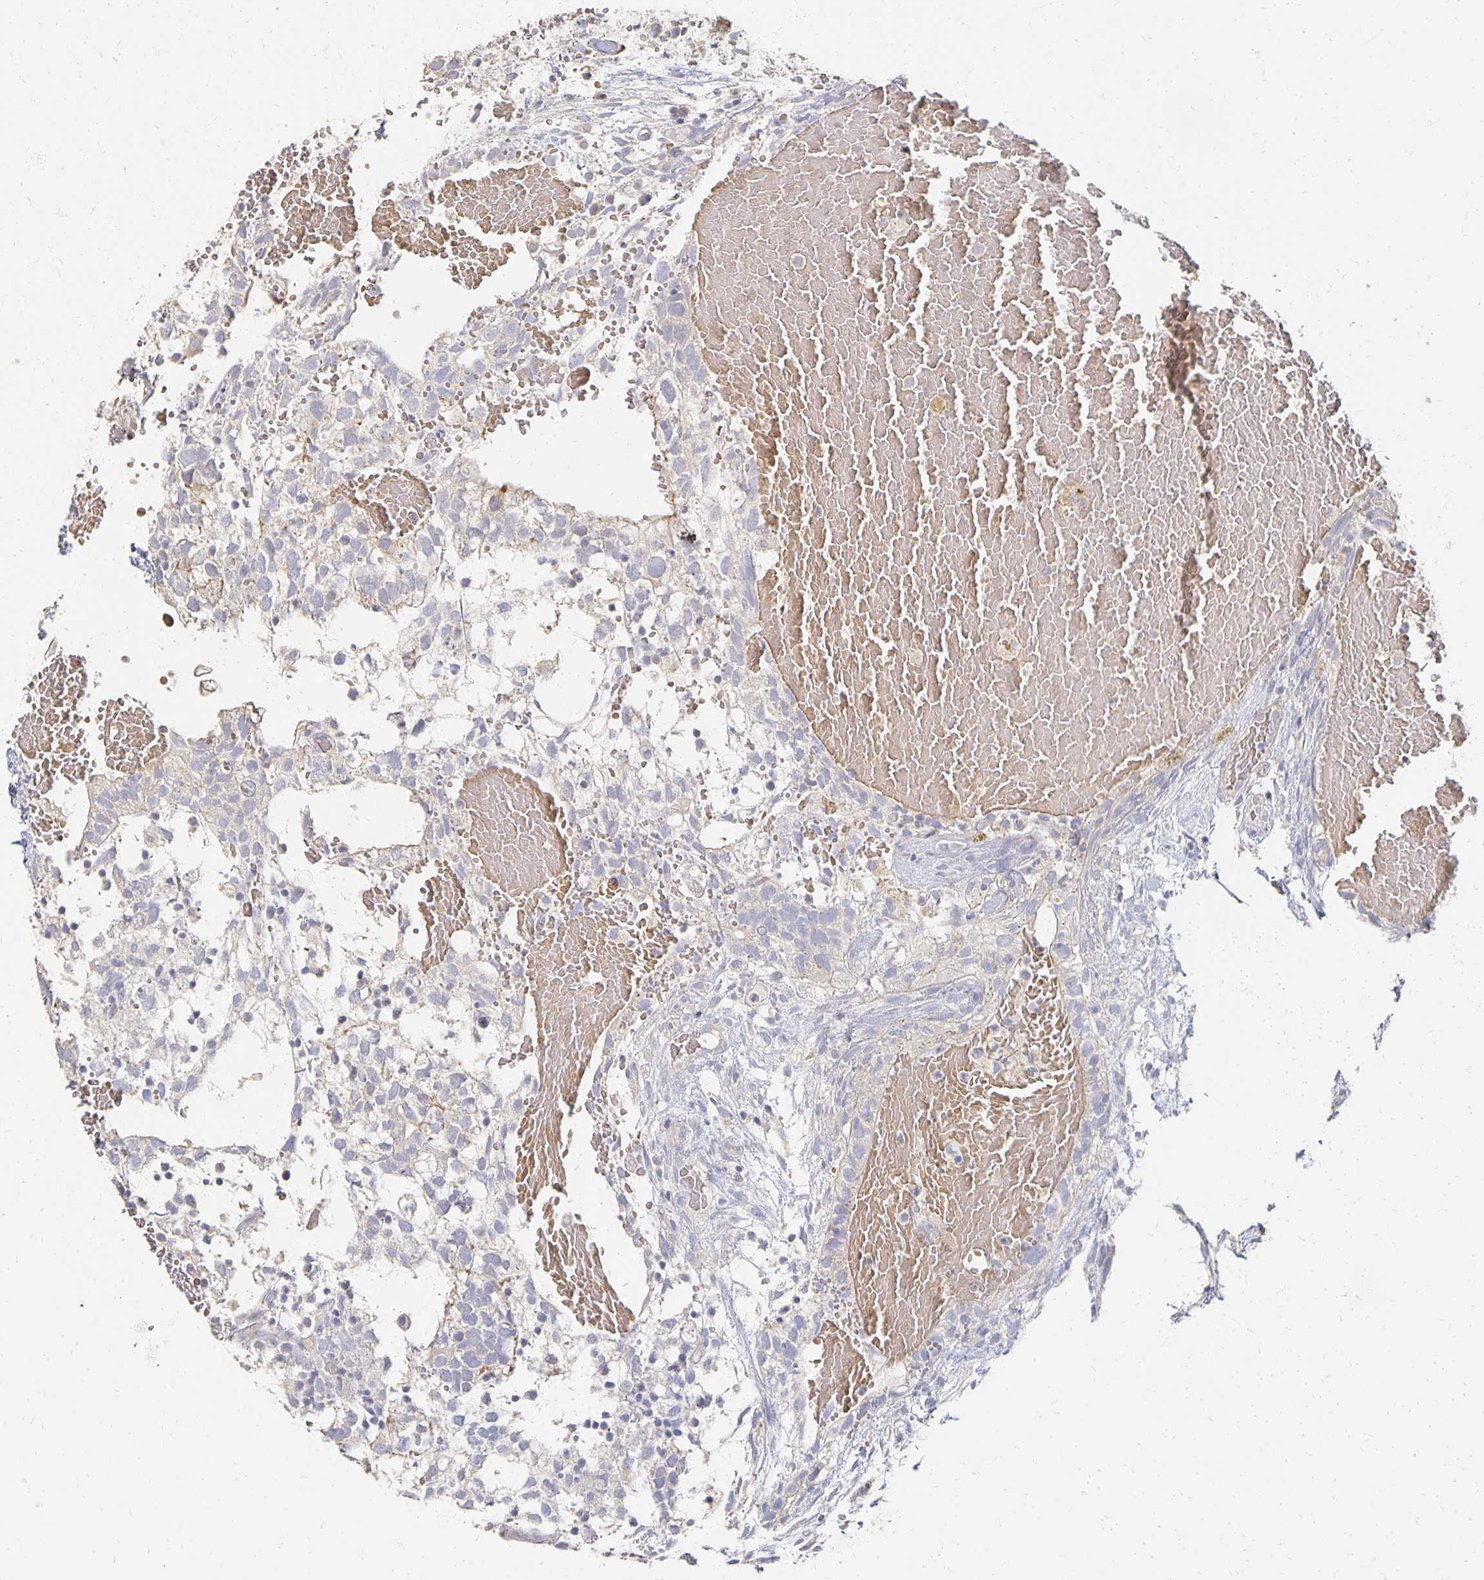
{"staining": {"intensity": "negative", "quantity": "none", "location": "none"}, "tissue": "testis cancer", "cell_type": "Tumor cells", "image_type": "cancer", "snomed": [{"axis": "morphology", "description": "Normal tissue, NOS"}, {"axis": "morphology", "description": "Carcinoma, Embryonal, NOS"}, {"axis": "topography", "description": "Testis"}], "caption": "Immunohistochemical staining of embryonal carcinoma (testis) demonstrates no significant positivity in tumor cells. (DAB immunohistochemistry visualized using brightfield microscopy, high magnification).", "gene": "CST6", "patient": {"sex": "male", "age": 32}}